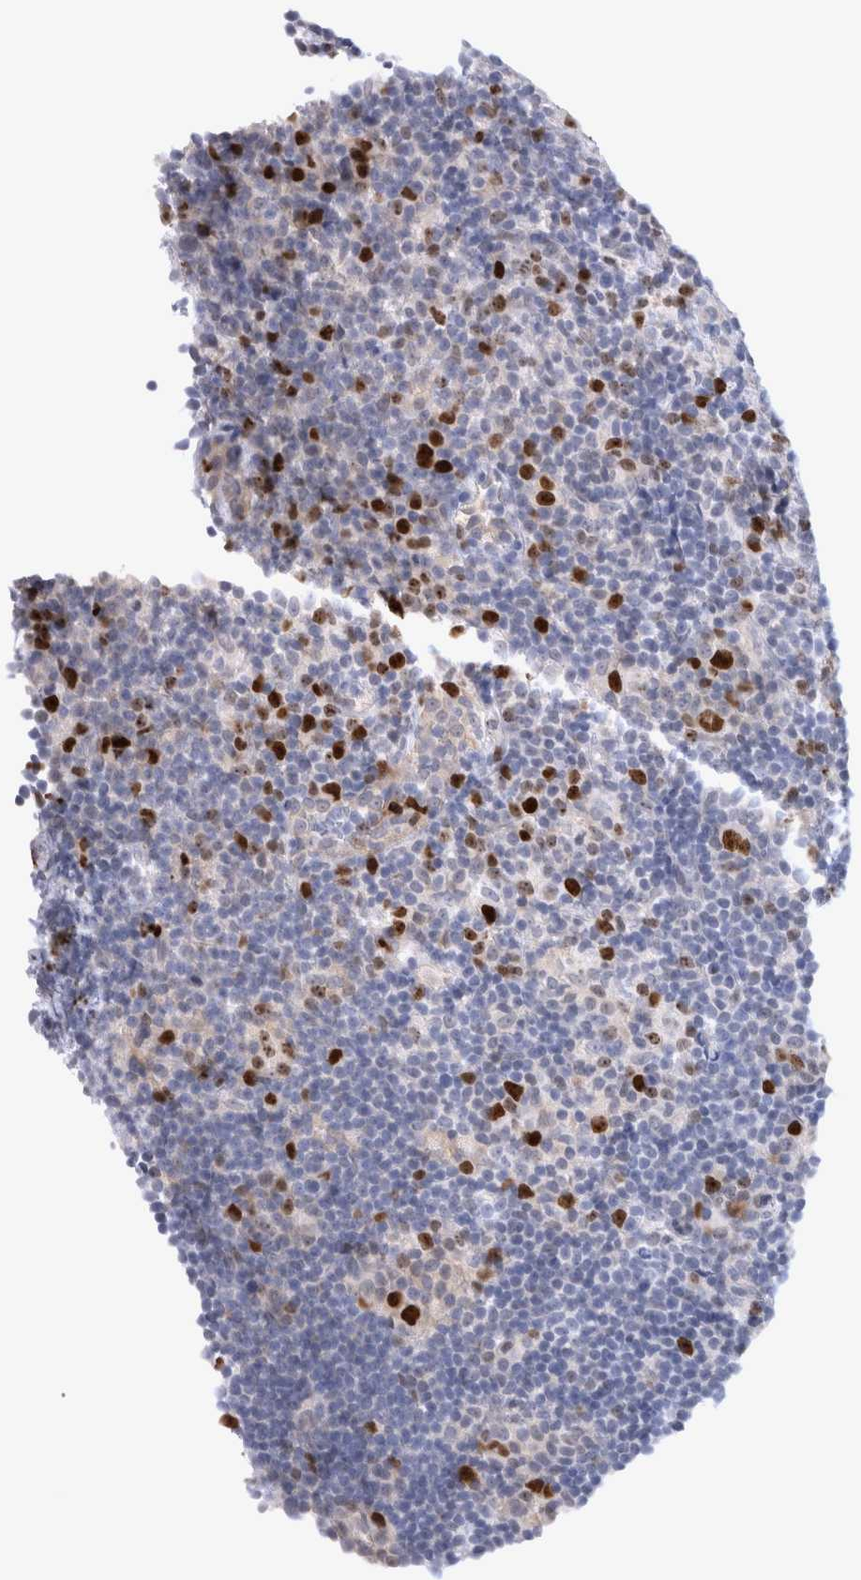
{"staining": {"intensity": "strong", "quantity": ">75%", "location": "nuclear"}, "tissue": "lymphoma", "cell_type": "Tumor cells", "image_type": "cancer", "snomed": [{"axis": "morphology", "description": "Hodgkin's disease, NOS"}, {"axis": "topography", "description": "Lymph node"}], "caption": "Immunohistochemical staining of human Hodgkin's disease shows high levels of strong nuclear protein staining in approximately >75% of tumor cells.", "gene": "KIF18B", "patient": {"sex": "female", "age": 57}}